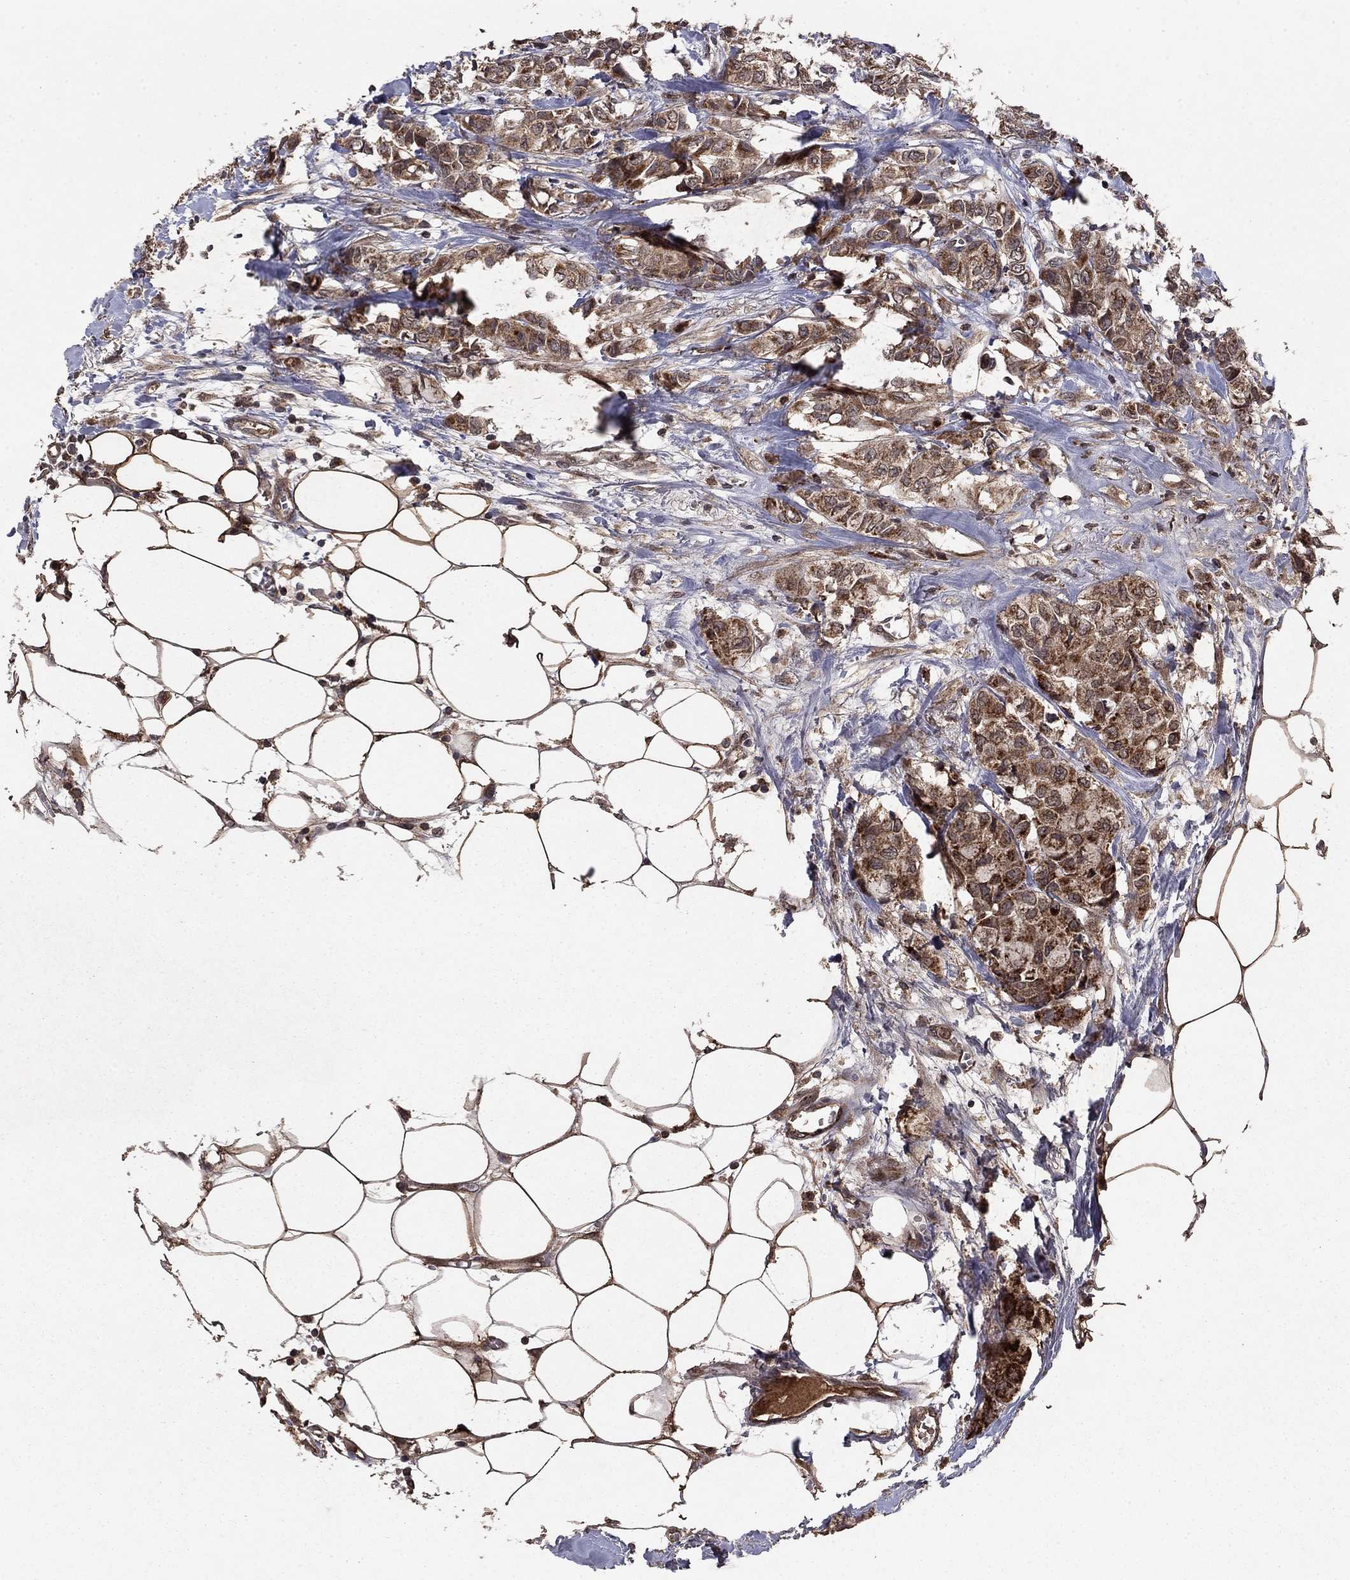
{"staining": {"intensity": "strong", "quantity": ">75%", "location": "cytoplasmic/membranous"}, "tissue": "breast cancer", "cell_type": "Tumor cells", "image_type": "cancer", "snomed": [{"axis": "morphology", "description": "Duct carcinoma"}, {"axis": "topography", "description": "Breast"}], "caption": "Human invasive ductal carcinoma (breast) stained for a protein (brown) shows strong cytoplasmic/membranous positive positivity in approximately >75% of tumor cells.", "gene": "DHRS1", "patient": {"sex": "female", "age": 85}}